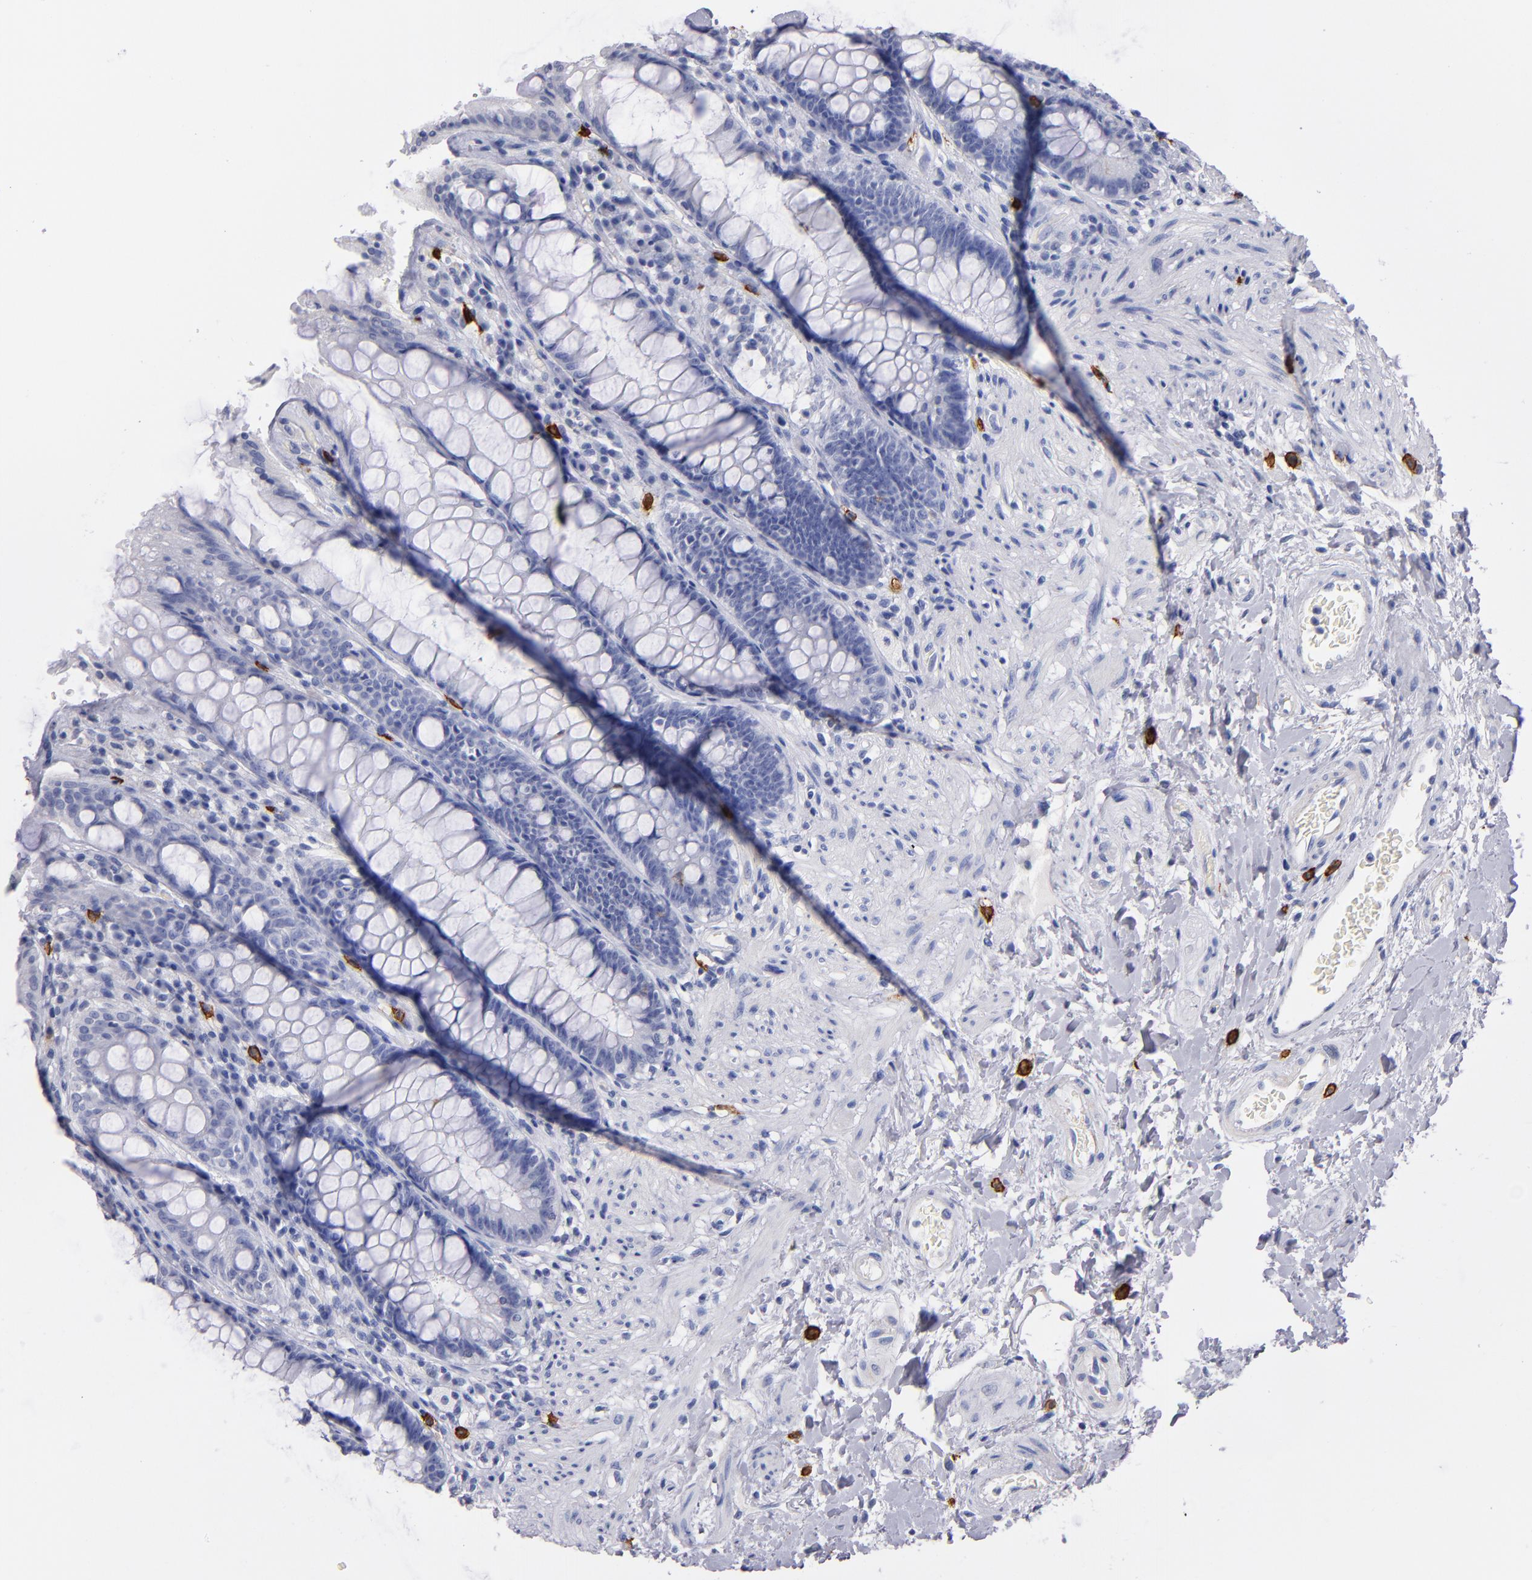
{"staining": {"intensity": "negative", "quantity": "none", "location": "none"}, "tissue": "rectum", "cell_type": "Glandular cells", "image_type": "normal", "snomed": [{"axis": "morphology", "description": "Normal tissue, NOS"}, {"axis": "topography", "description": "Rectum"}], "caption": "There is no significant expression in glandular cells of rectum. (Stains: DAB (3,3'-diaminobenzidine) IHC with hematoxylin counter stain, Microscopy: brightfield microscopy at high magnification).", "gene": "KIT", "patient": {"sex": "female", "age": 46}}